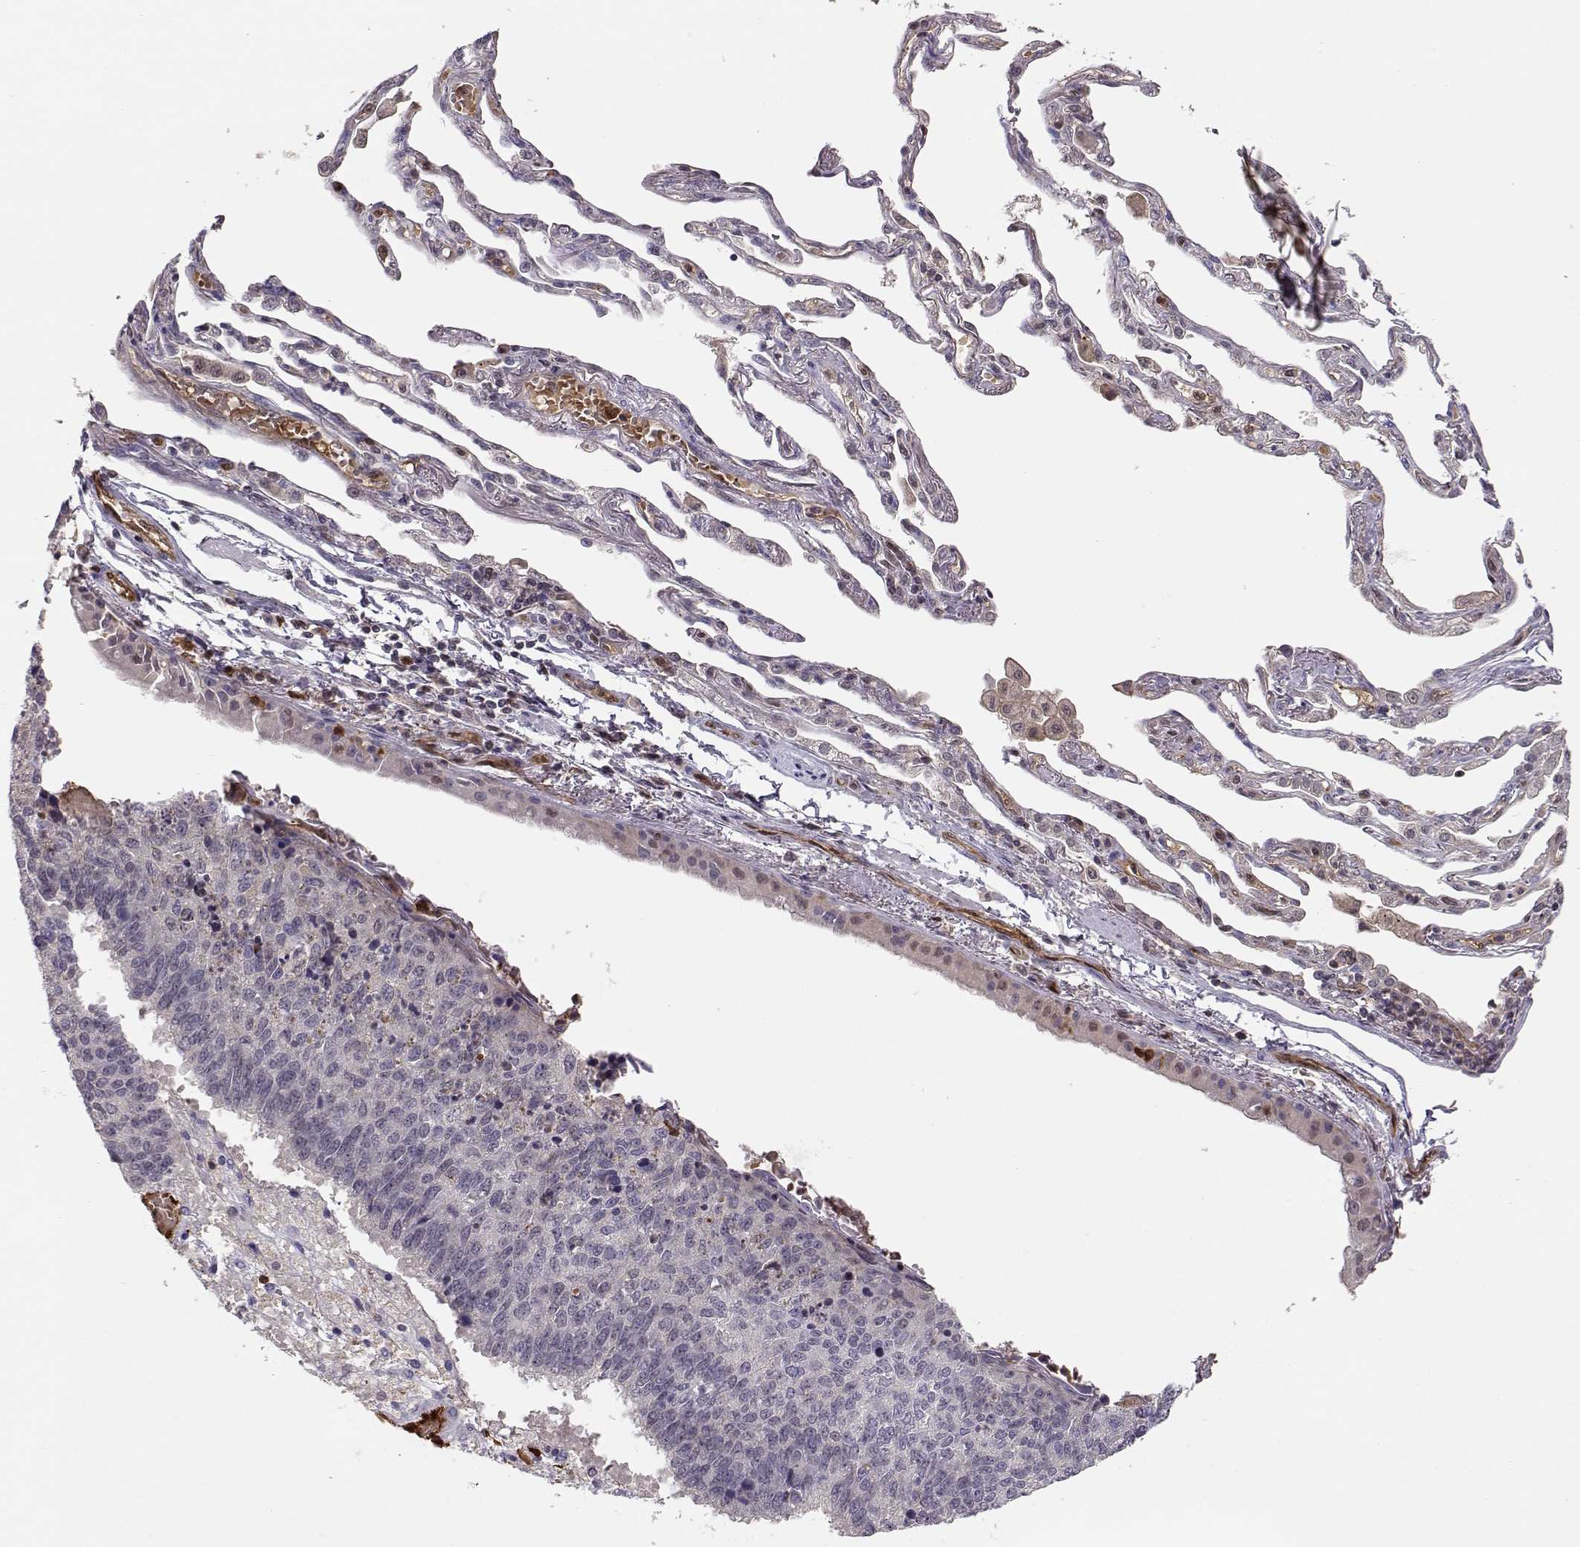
{"staining": {"intensity": "negative", "quantity": "none", "location": "none"}, "tissue": "lung cancer", "cell_type": "Tumor cells", "image_type": "cancer", "snomed": [{"axis": "morphology", "description": "Squamous cell carcinoma, NOS"}, {"axis": "topography", "description": "Lung"}], "caption": "Human lung cancer (squamous cell carcinoma) stained for a protein using immunohistochemistry (IHC) shows no positivity in tumor cells.", "gene": "PNP", "patient": {"sex": "male", "age": 73}}